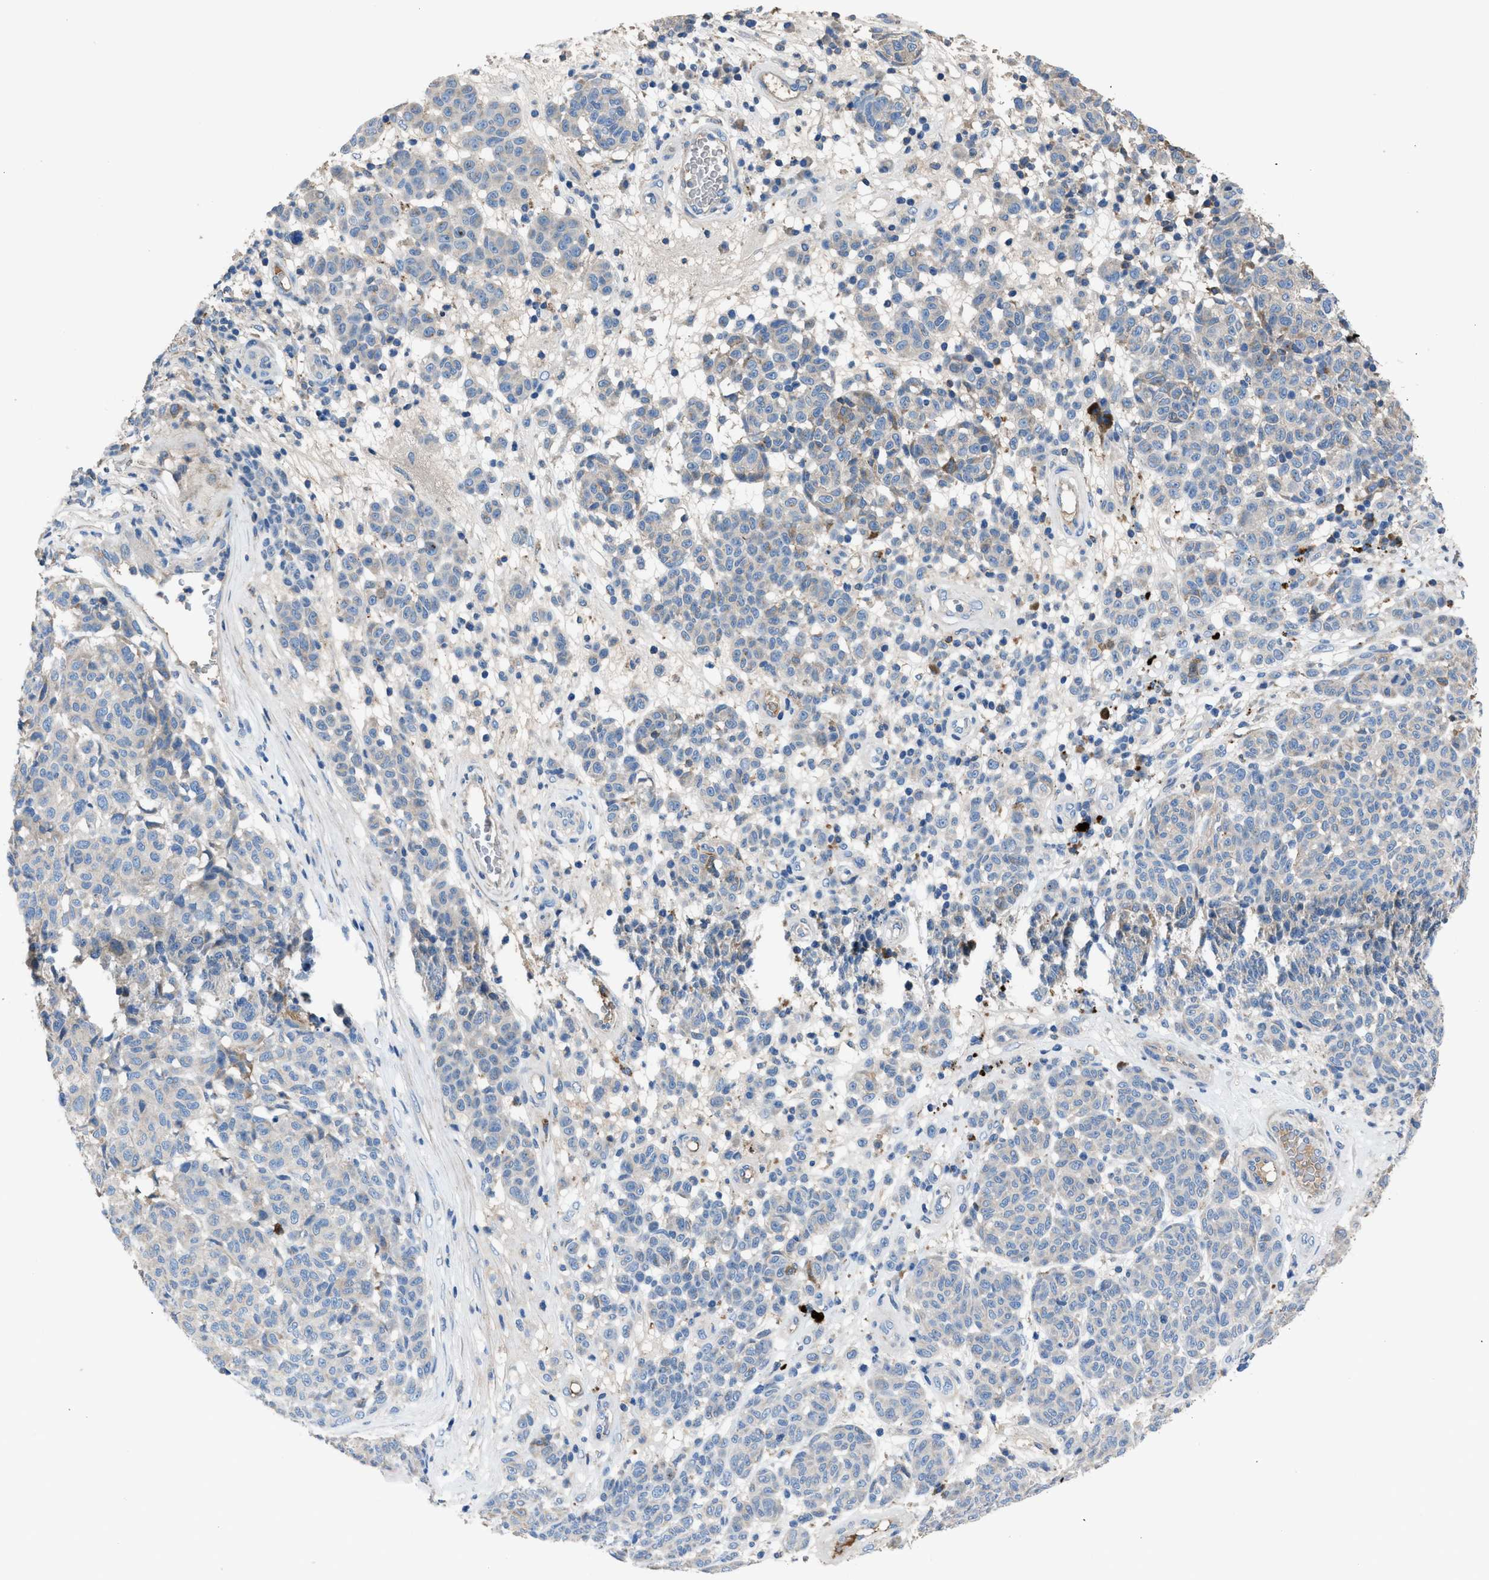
{"staining": {"intensity": "negative", "quantity": "none", "location": "none"}, "tissue": "melanoma", "cell_type": "Tumor cells", "image_type": "cancer", "snomed": [{"axis": "morphology", "description": "Malignant melanoma, NOS"}, {"axis": "topography", "description": "Skin"}], "caption": "Histopathology image shows no protein expression in tumor cells of malignant melanoma tissue.", "gene": "SGCZ", "patient": {"sex": "male", "age": 59}}